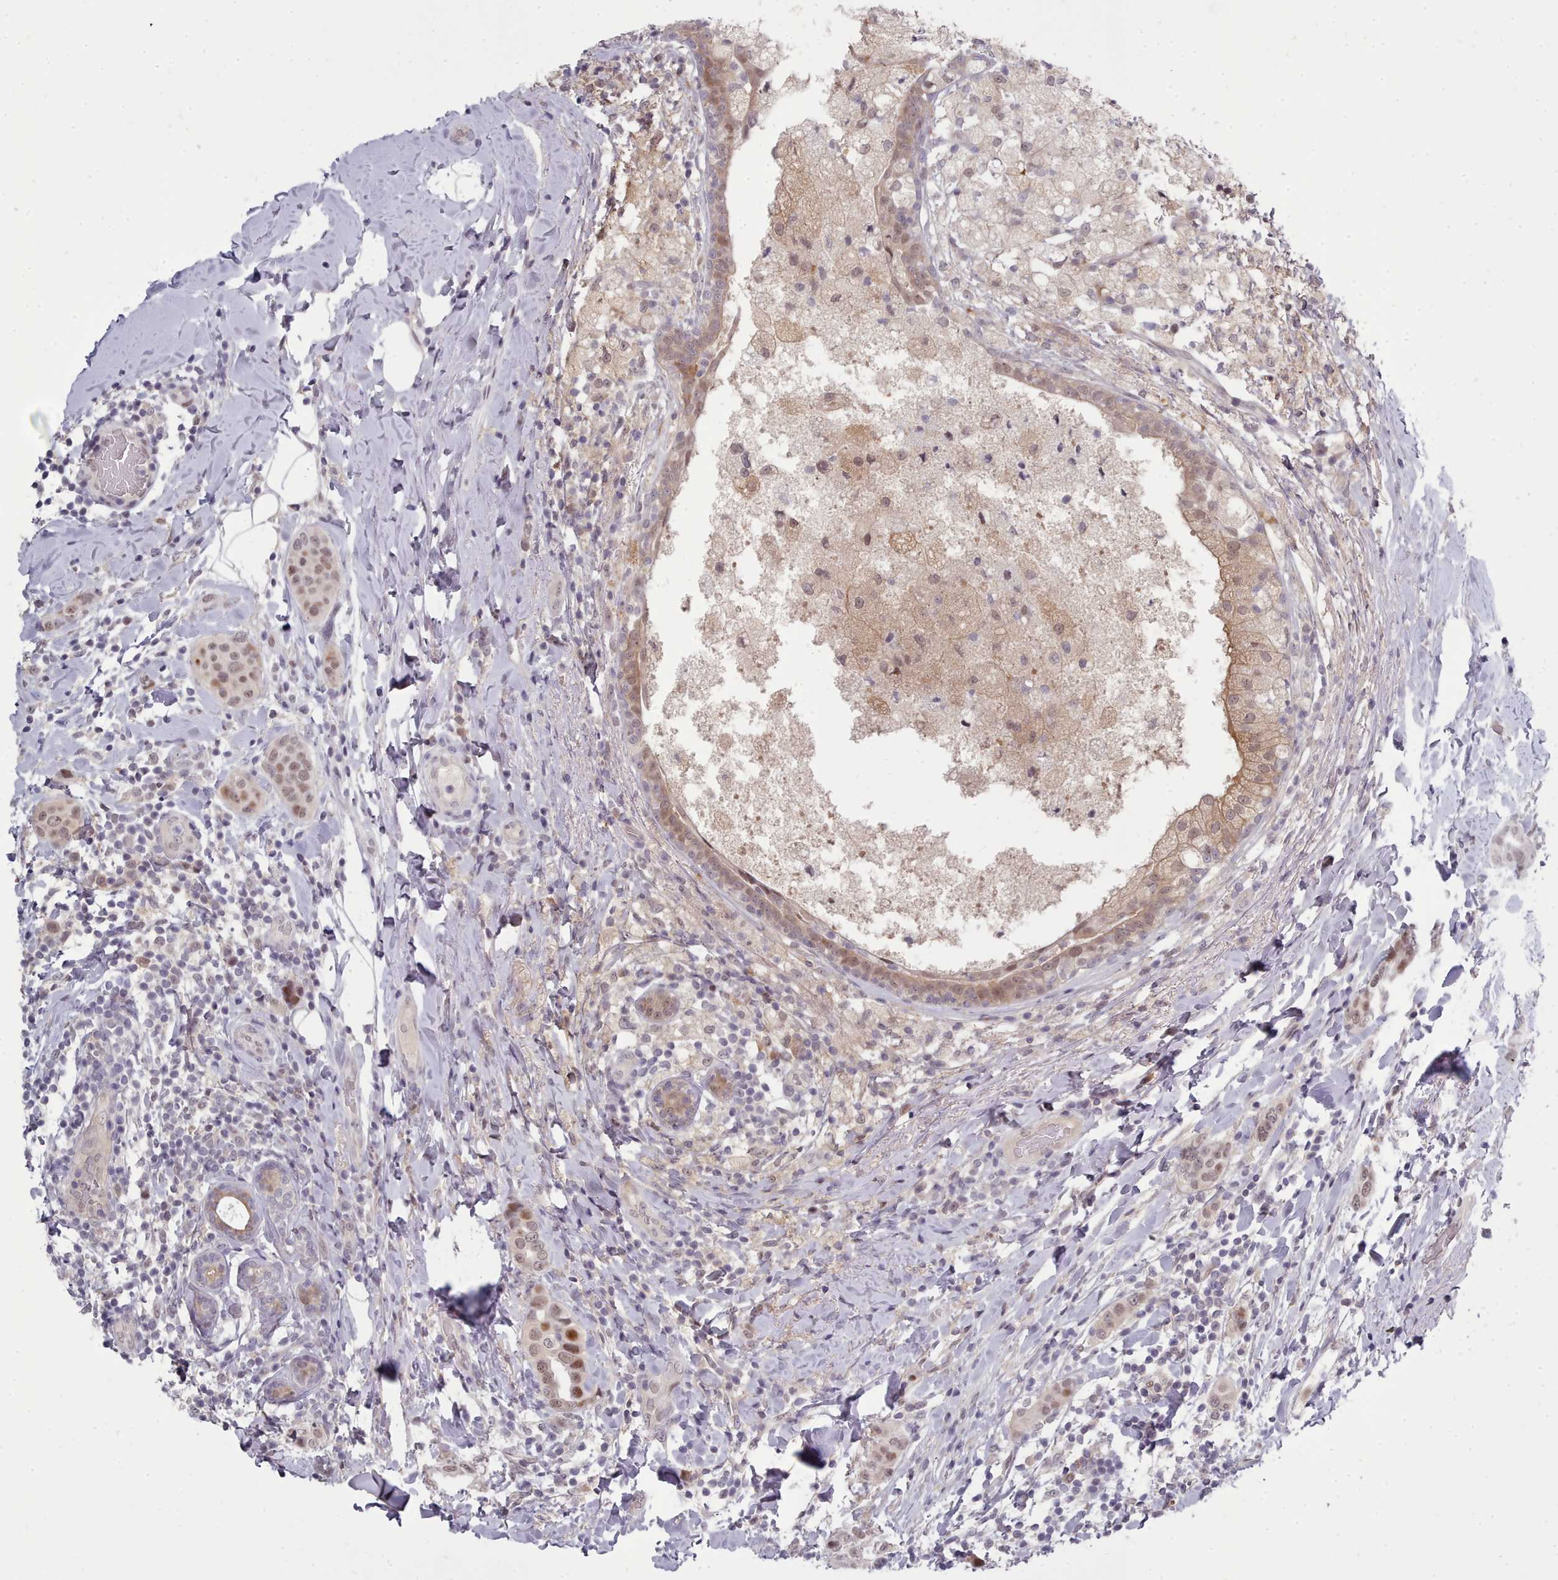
{"staining": {"intensity": "weak", "quantity": ">75%", "location": "nuclear"}, "tissue": "breast cancer", "cell_type": "Tumor cells", "image_type": "cancer", "snomed": [{"axis": "morphology", "description": "Lobular carcinoma"}, {"axis": "topography", "description": "Breast"}], "caption": "DAB (3,3'-diaminobenzidine) immunohistochemical staining of lobular carcinoma (breast) shows weak nuclear protein expression in approximately >75% of tumor cells.", "gene": "GINS1", "patient": {"sex": "female", "age": 51}}